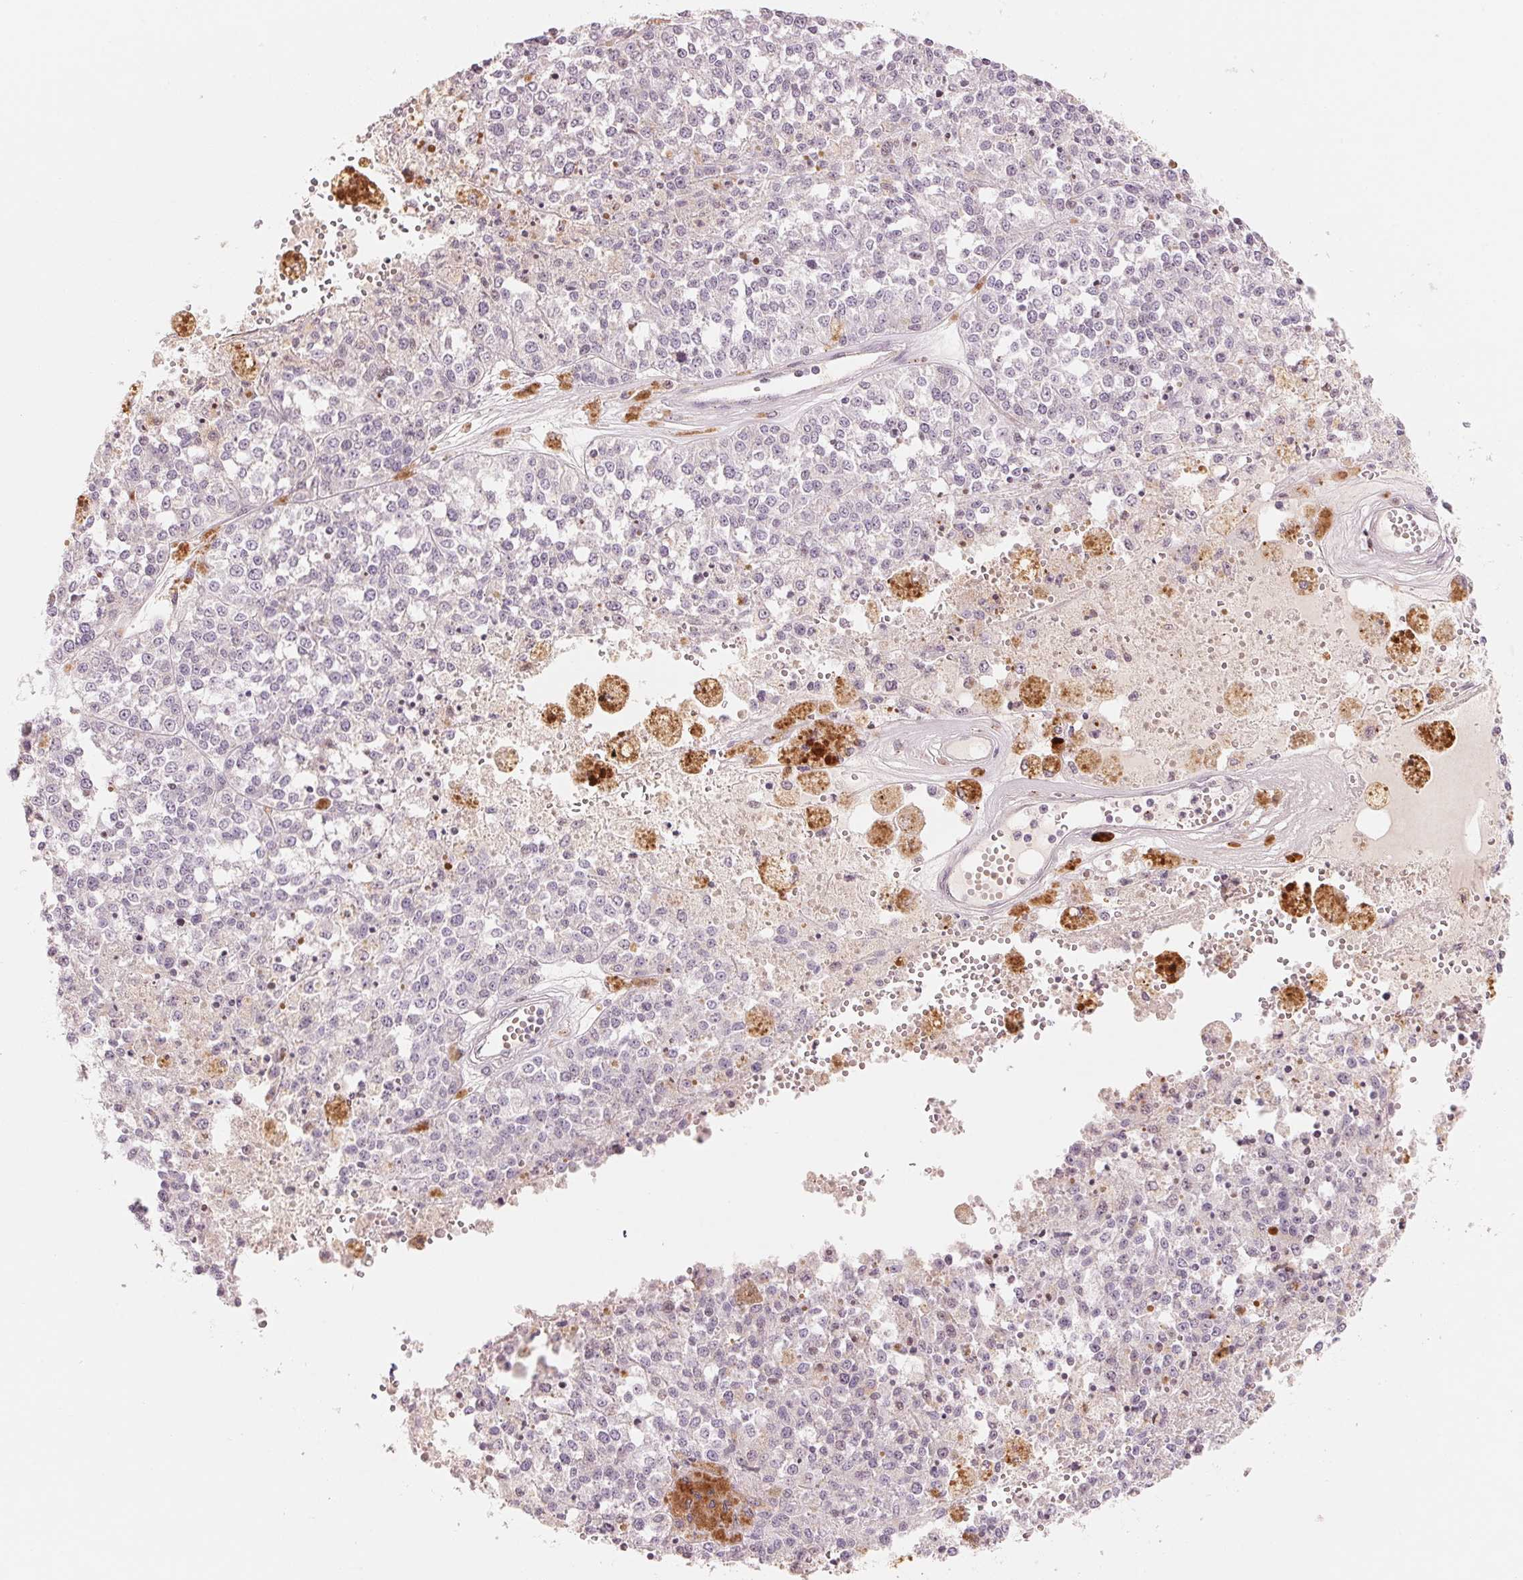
{"staining": {"intensity": "negative", "quantity": "none", "location": "none"}, "tissue": "melanoma", "cell_type": "Tumor cells", "image_type": "cancer", "snomed": [{"axis": "morphology", "description": "Malignant melanoma, Metastatic site"}, {"axis": "topography", "description": "Lymph node"}], "caption": "DAB immunohistochemical staining of human melanoma shows no significant staining in tumor cells. (Stains: DAB immunohistochemistry with hematoxylin counter stain, Microscopy: brightfield microscopy at high magnification).", "gene": "SLC17A4", "patient": {"sex": "female", "age": 64}}